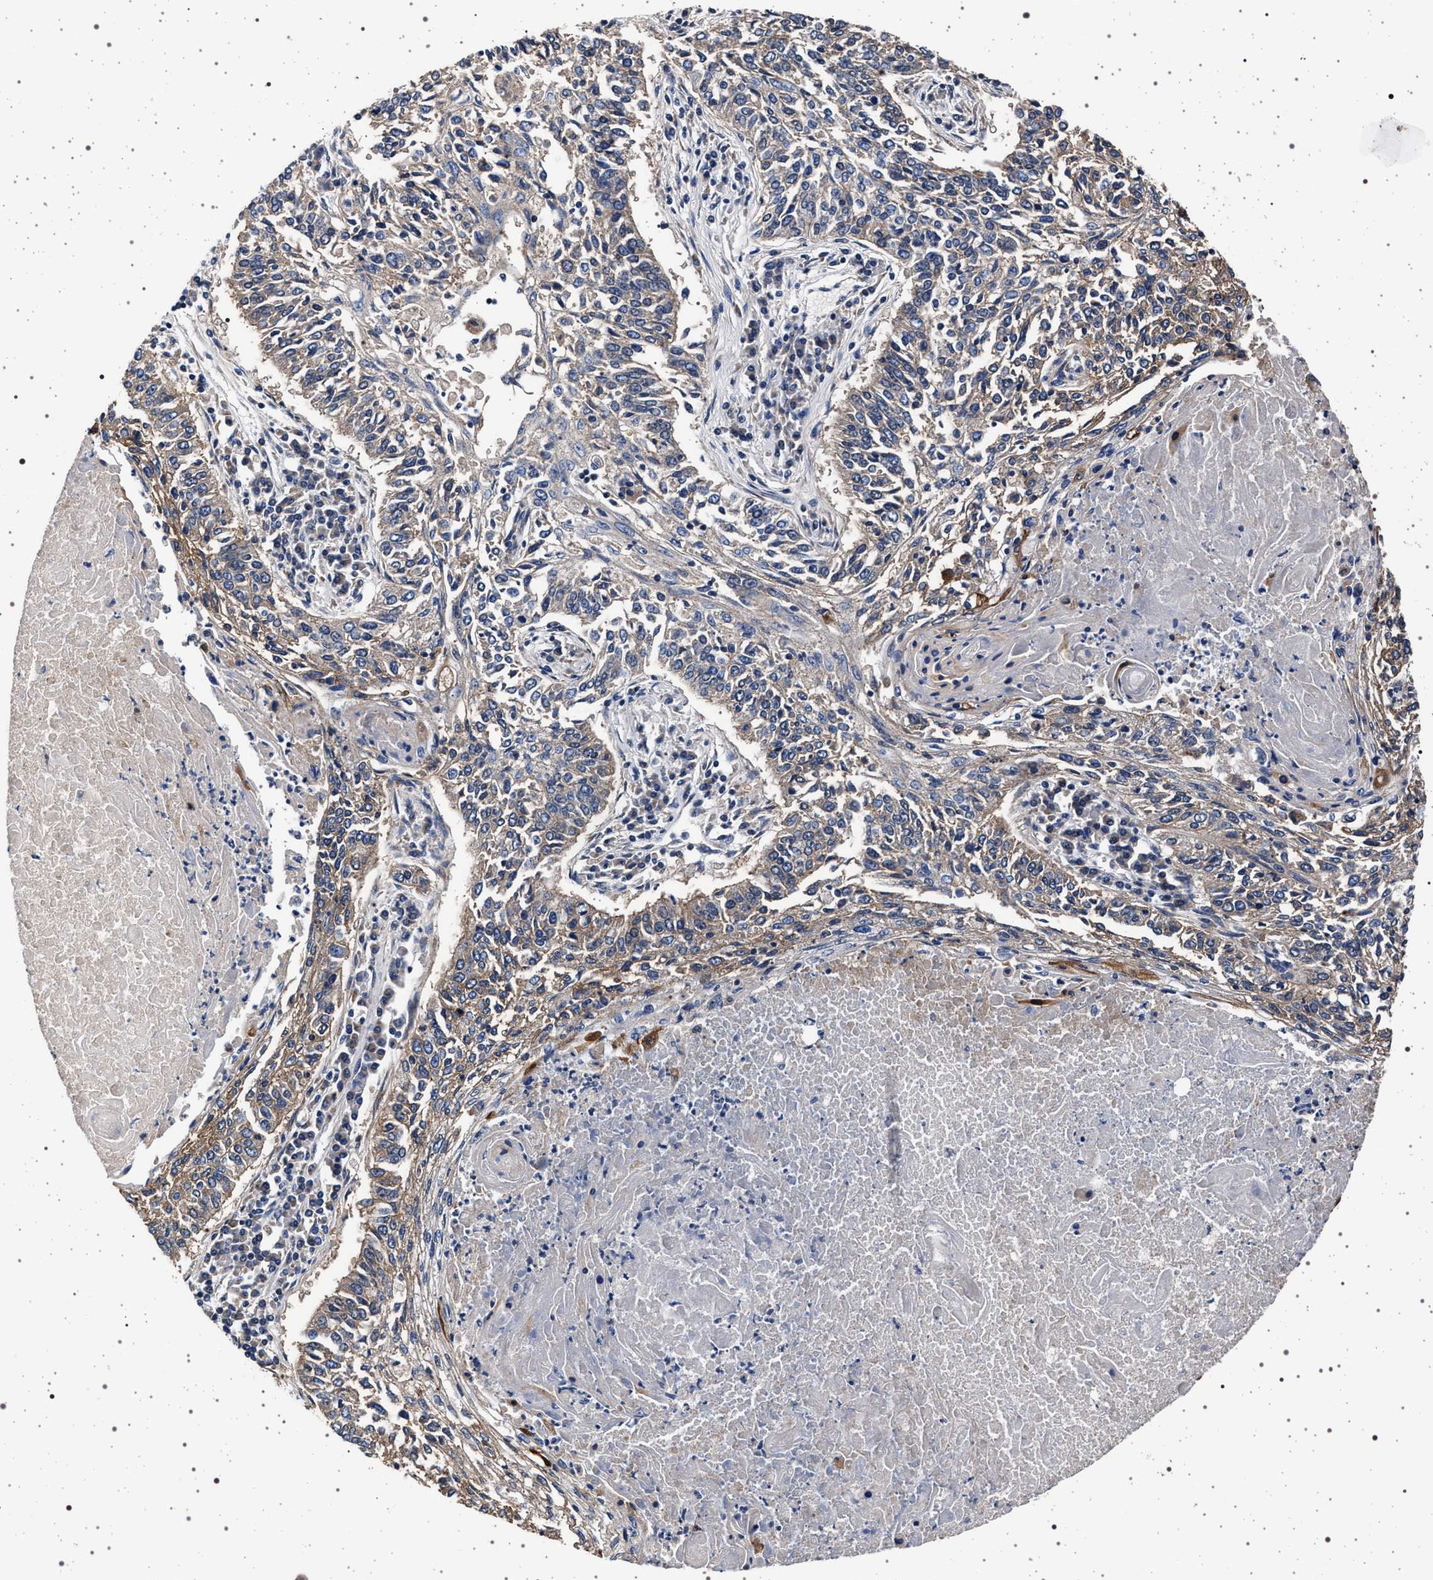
{"staining": {"intensity": "weak", "quantity": ">75%", "location": "cytoplasmic/membranous"}, "tissue": "lung cancer", "cell_type": "Tumor cells", "image_type": "cancer", "snomed": [{"axis": "morphology", "description": "Normal tissue, NOS"}, {"axis": "morphology", "description": "Squamous cell carcinoma, NOS"}, {"axis": "topography", "description": "Cartilage tissue"}, {"axis": "topography", "description": "Bronchus"}, {"axis": "topography", "description": "Lung"}], "caption": "Tumor cells exhibit low levels of weak cytoplasmic/membranous expression in approximately >75% of cells in lung cancer. The staining is performed using DAB brown chromogen to label protein expression. The nuclei are counter-stained blue using hematoxylin.", "gene": "MAP3K2", "patient": {"sex": "female", "age": 49}}